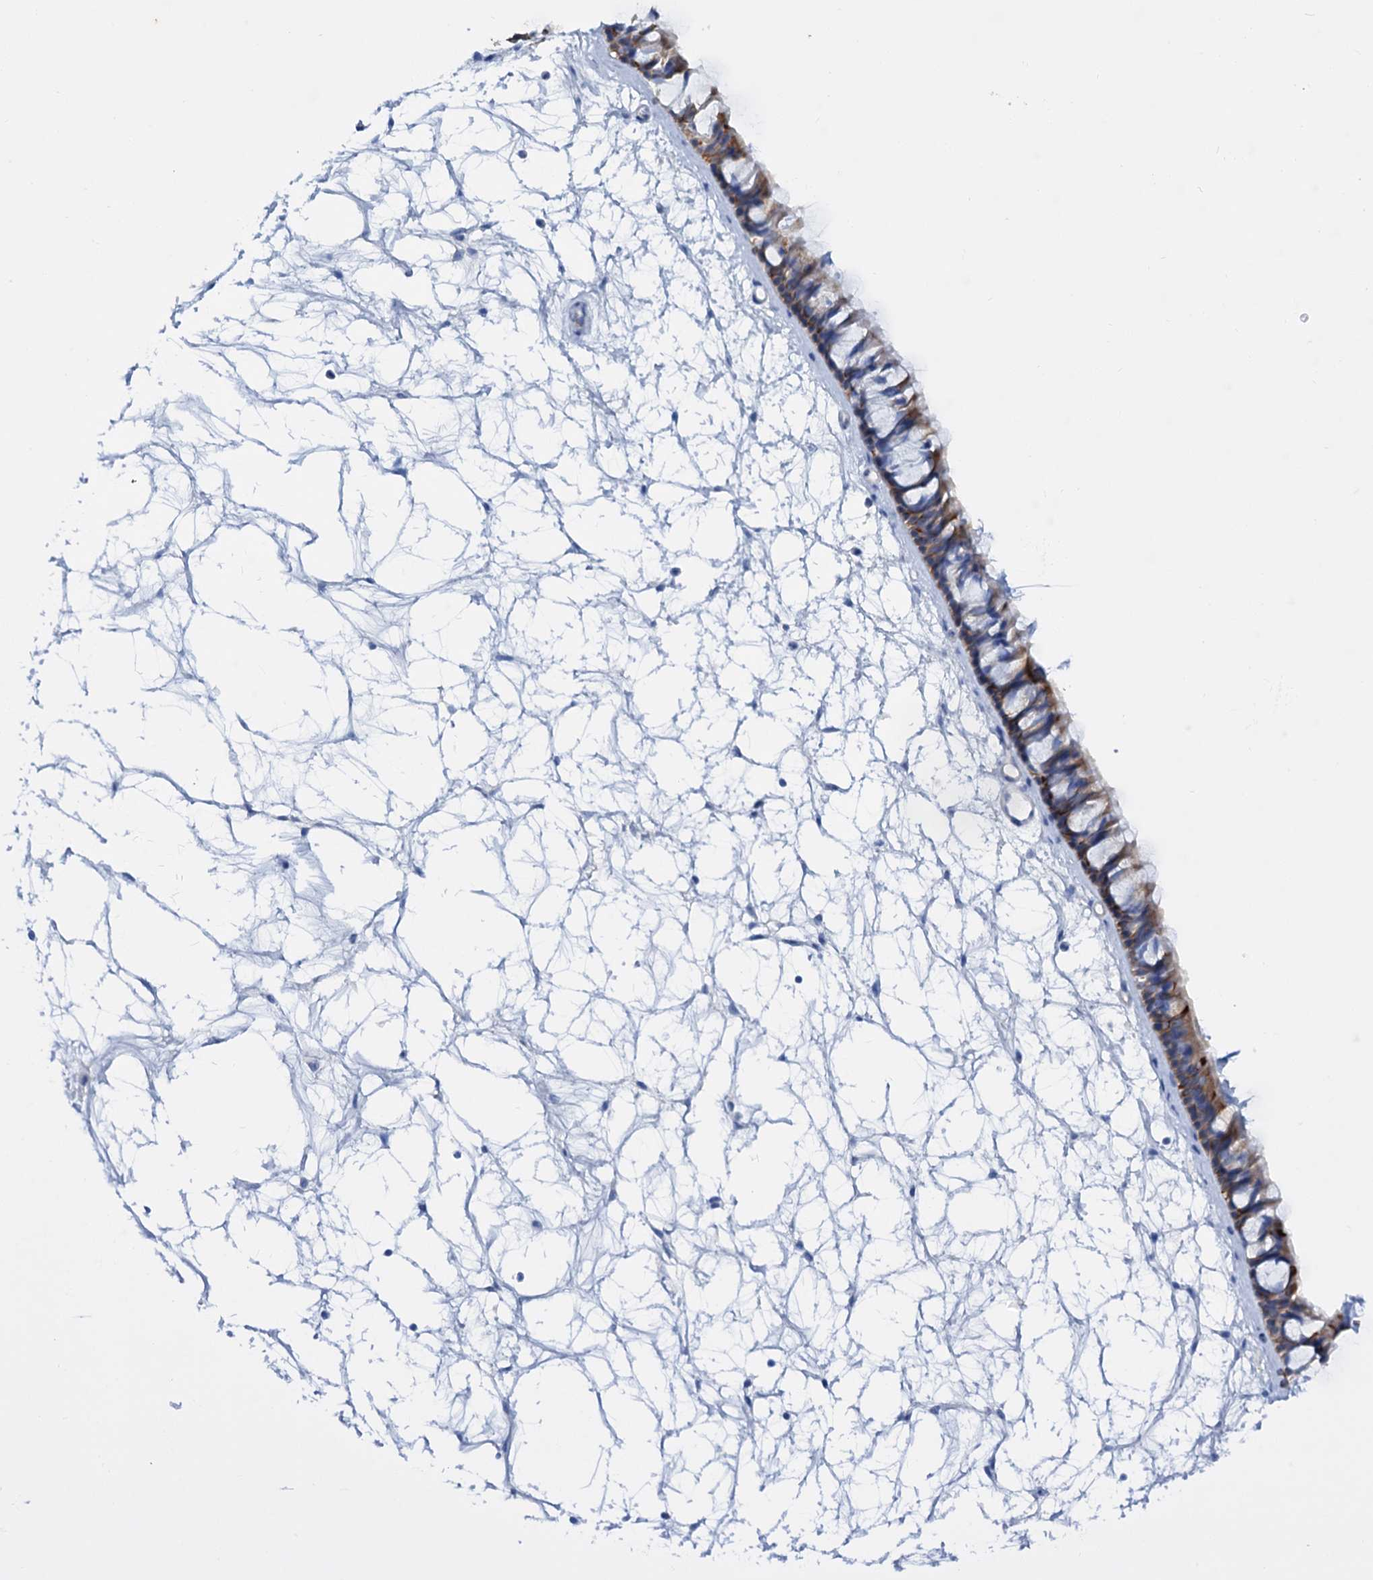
{"staining": {"intensity": "moderate", "quantity": ">75%", "location": "cytoplasmic/membranous"}, "tissue": "nasopharynx", "cell_type": "Respiratory epithelial cells", "image_type": "normal", "snomed": [{"axis": "morphology", "description": "Normal tissue, NOS"}, {"axis": "topography", "description": "Nasopharynx"}], "caption": "The image reveals immunohistochemical staining of unremarkable nasopharynx. There is moderate cytoplasmic/membranous expression is identified in about >75% of respiratory epithelial cells.", "gene": "FAAP20", "patient": {"sex": "male", "age": 64}}